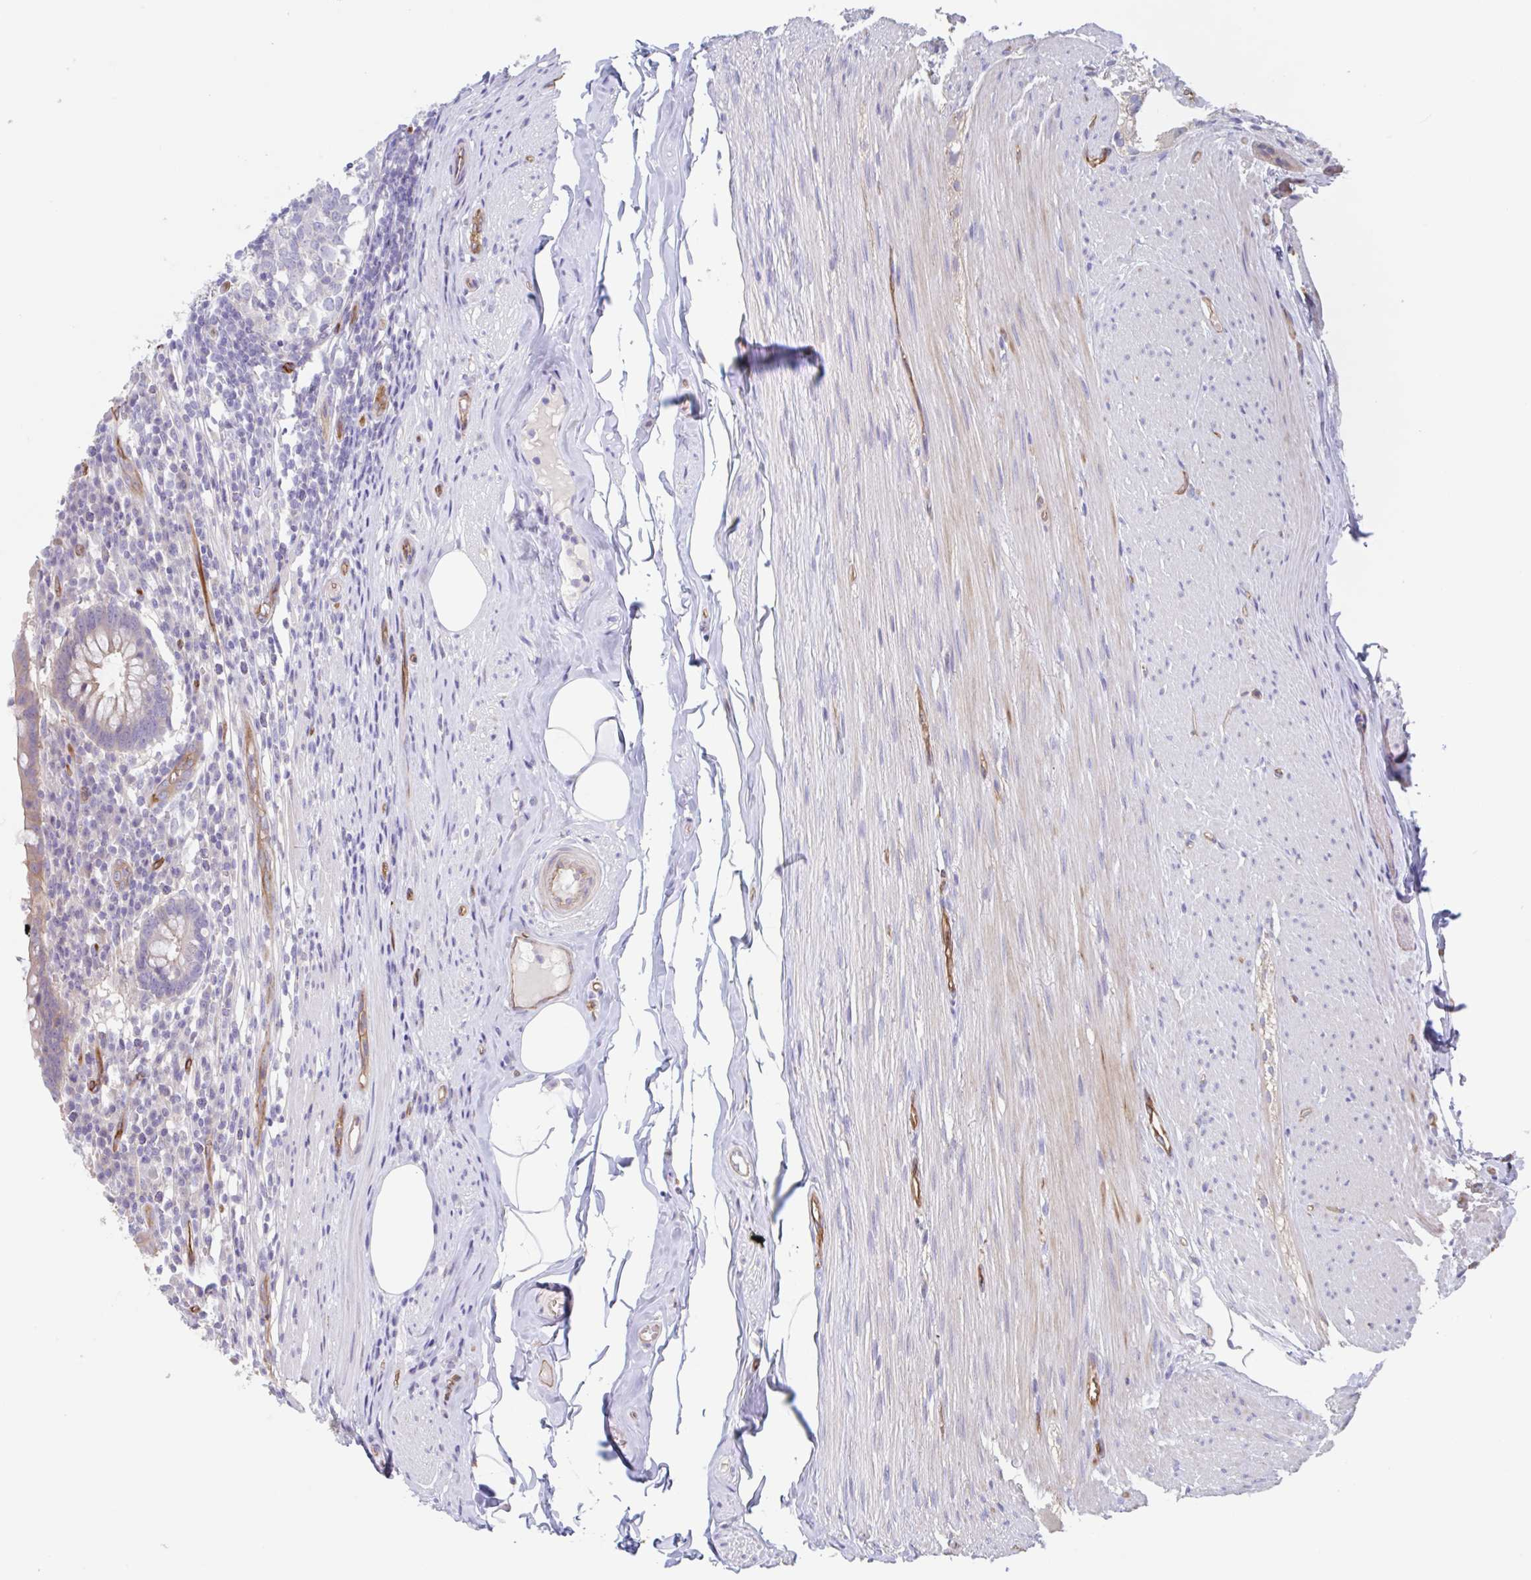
{"staining": {"intensity": "weak", "quantity": "25%-75%", "location": "cytoplasmic/membranous"}, "tissue": "appendix", "cell_type": "Glandular cells", "image_type": "normal", "snomed": [{"axis": "morphology", "description": "Normal tissue, NOS"}, {"axis": "topography", "description": "Appendix"}], "caption": "Immunohistochemical staining of benign human appendix reveals 25%-75% levels of weak cytoplasmic/membranous protein staining in approximately 25%-75% of glandular cells. The protein is stained brown, and the nuclei are stained in blue (DAB (3,3'-diaminobenzidine) IHC with brightfield microscopy, high magnification).", "gene": "EHD4", "patient": {"sex": "female", "age": 56}}